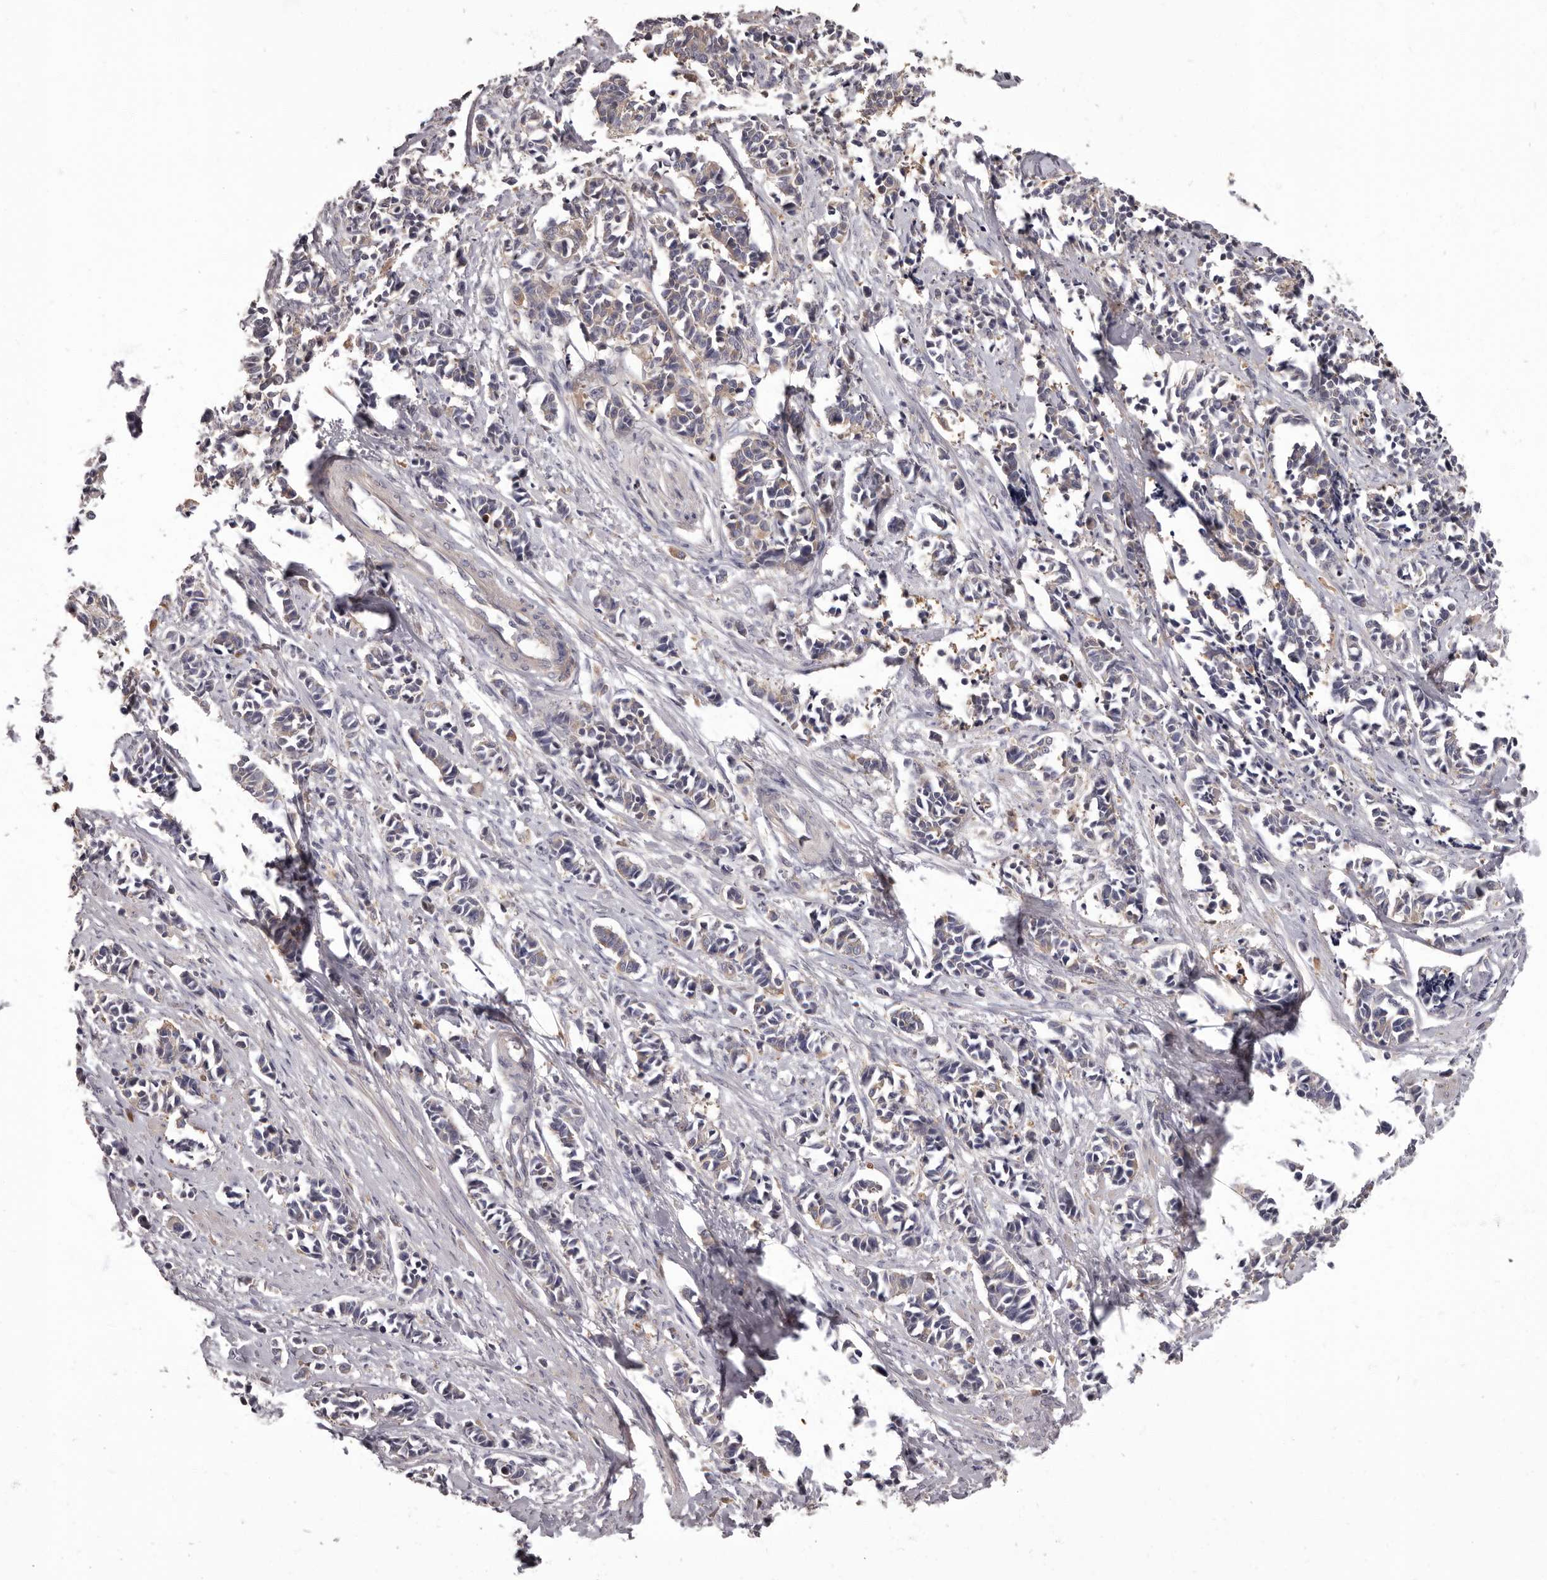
{"staining": {"intensity": "weak", "quantity": "25%-75%", "location": "cytoplasmic/membranous"}, "tissue": "cervical cancer", "cell_type": "Tumor cells", "image_type": "cancer", "snomed": [{"axis": "morphology", "description": "Normal tissue, NOS"}, {"axis": "morphology", "description": "Squamous cell carcinoma, NOS"}, {"axis": "topography", "description": "Cervix"}], "caption": "Immunohistochemical staining of cervical squamous cell carcinoma shows low levels of weak cytoplasmic/membranous protein positivity in approximately 25%-75% of tumor cells.", "gene": "APEH", "patient": {"sex": "female", "age": 35}}